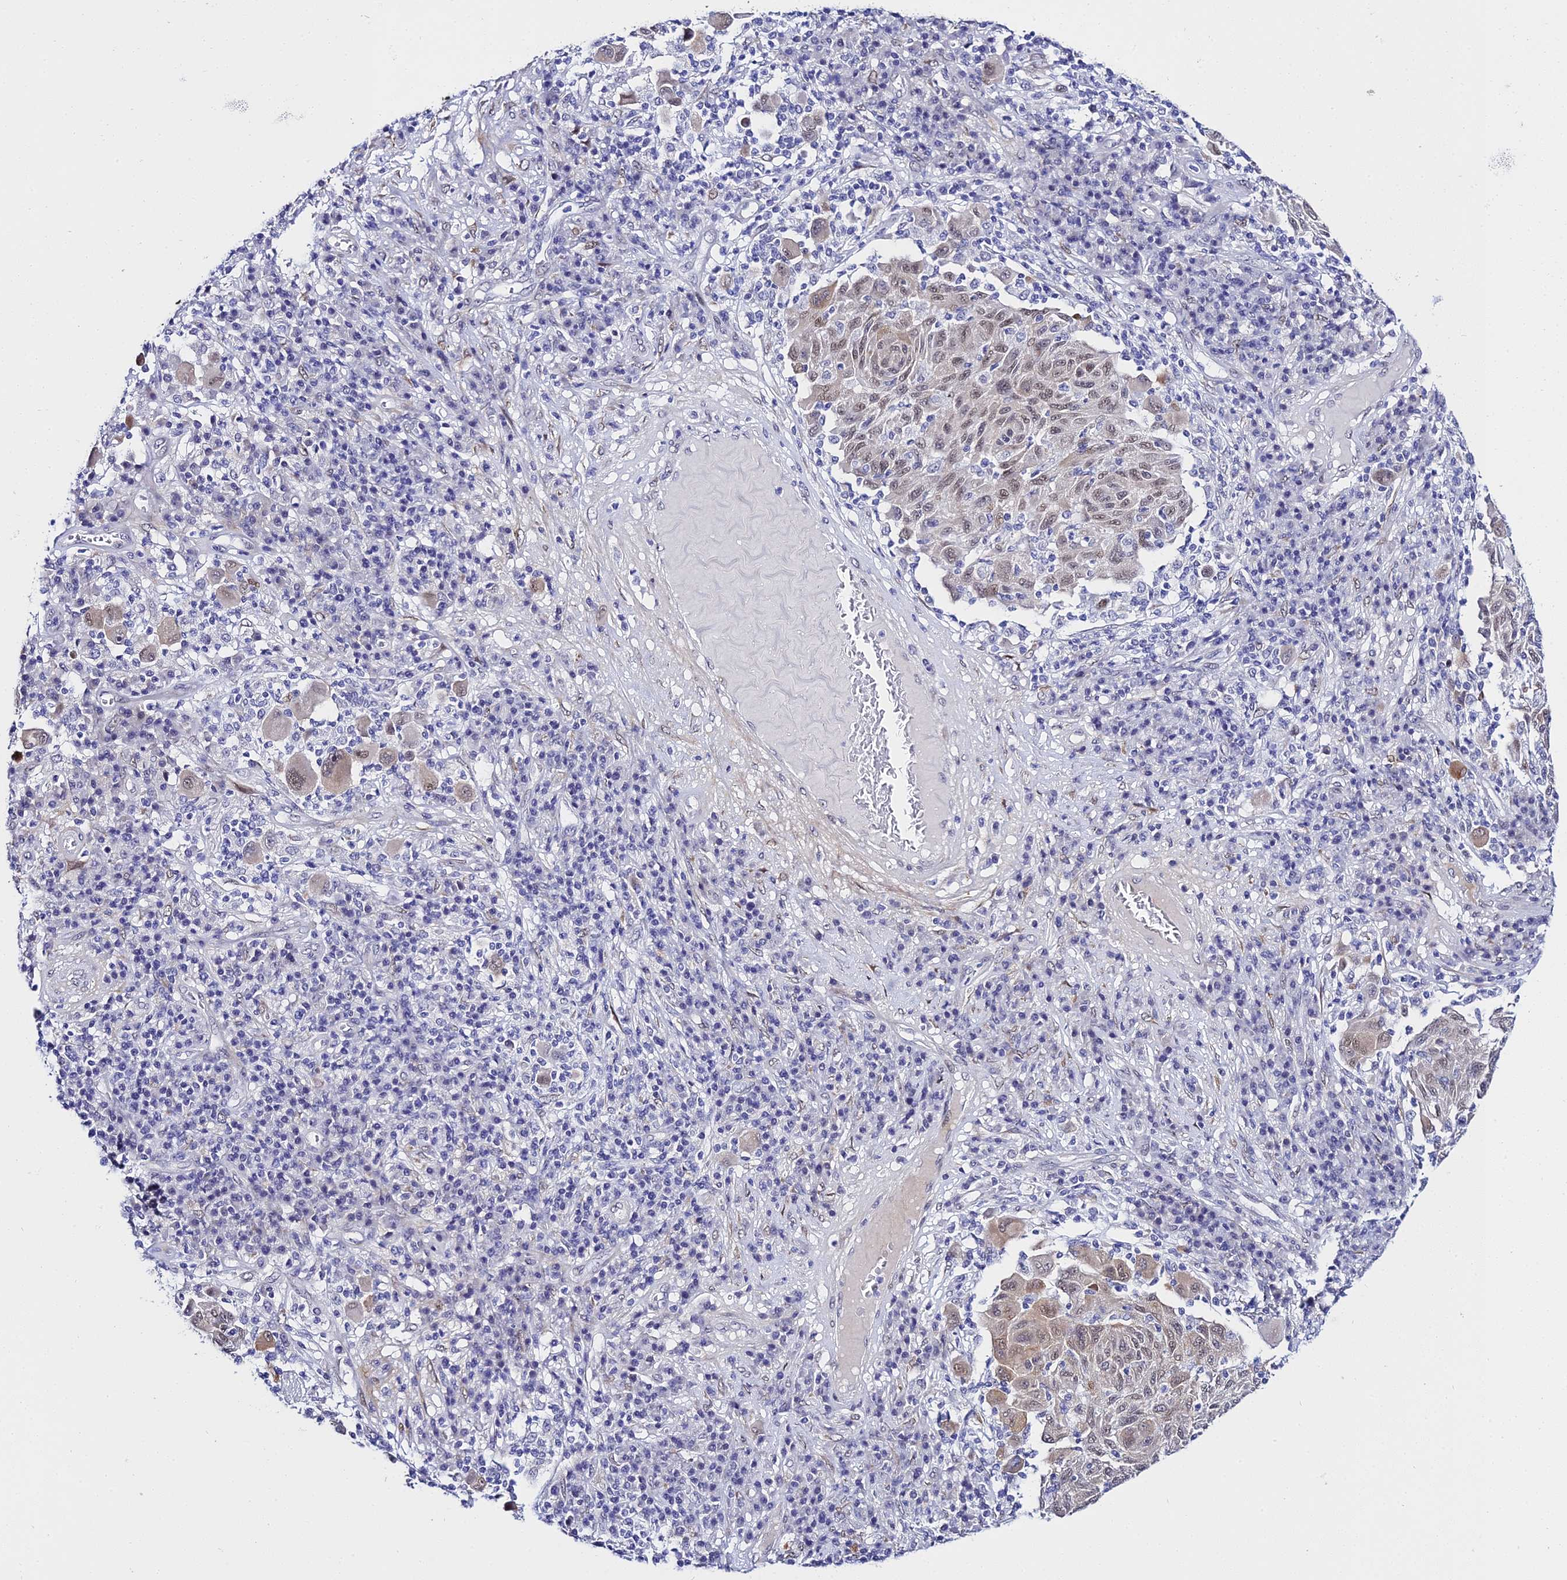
{"staining": {"intensity": "moderate", "quantity": "<25%", "location": "nuclear"}, "tissue": "melanoma", "cell_type": "Tumor cells", "image_type": "cancer", "snomed": [{"axis": "morphology", "description": "Malignant melanoma, NOS"}, {"axis": "topography", "description": "Skin"}], "caption": "Approximately <25% of tumor cells in human malignant melanoma display moderate nuclear protein expression as visualized by brown immunohistochemical staining.", "gene": "POFUT2", "patient": {"sex": "male", "age": 53}}